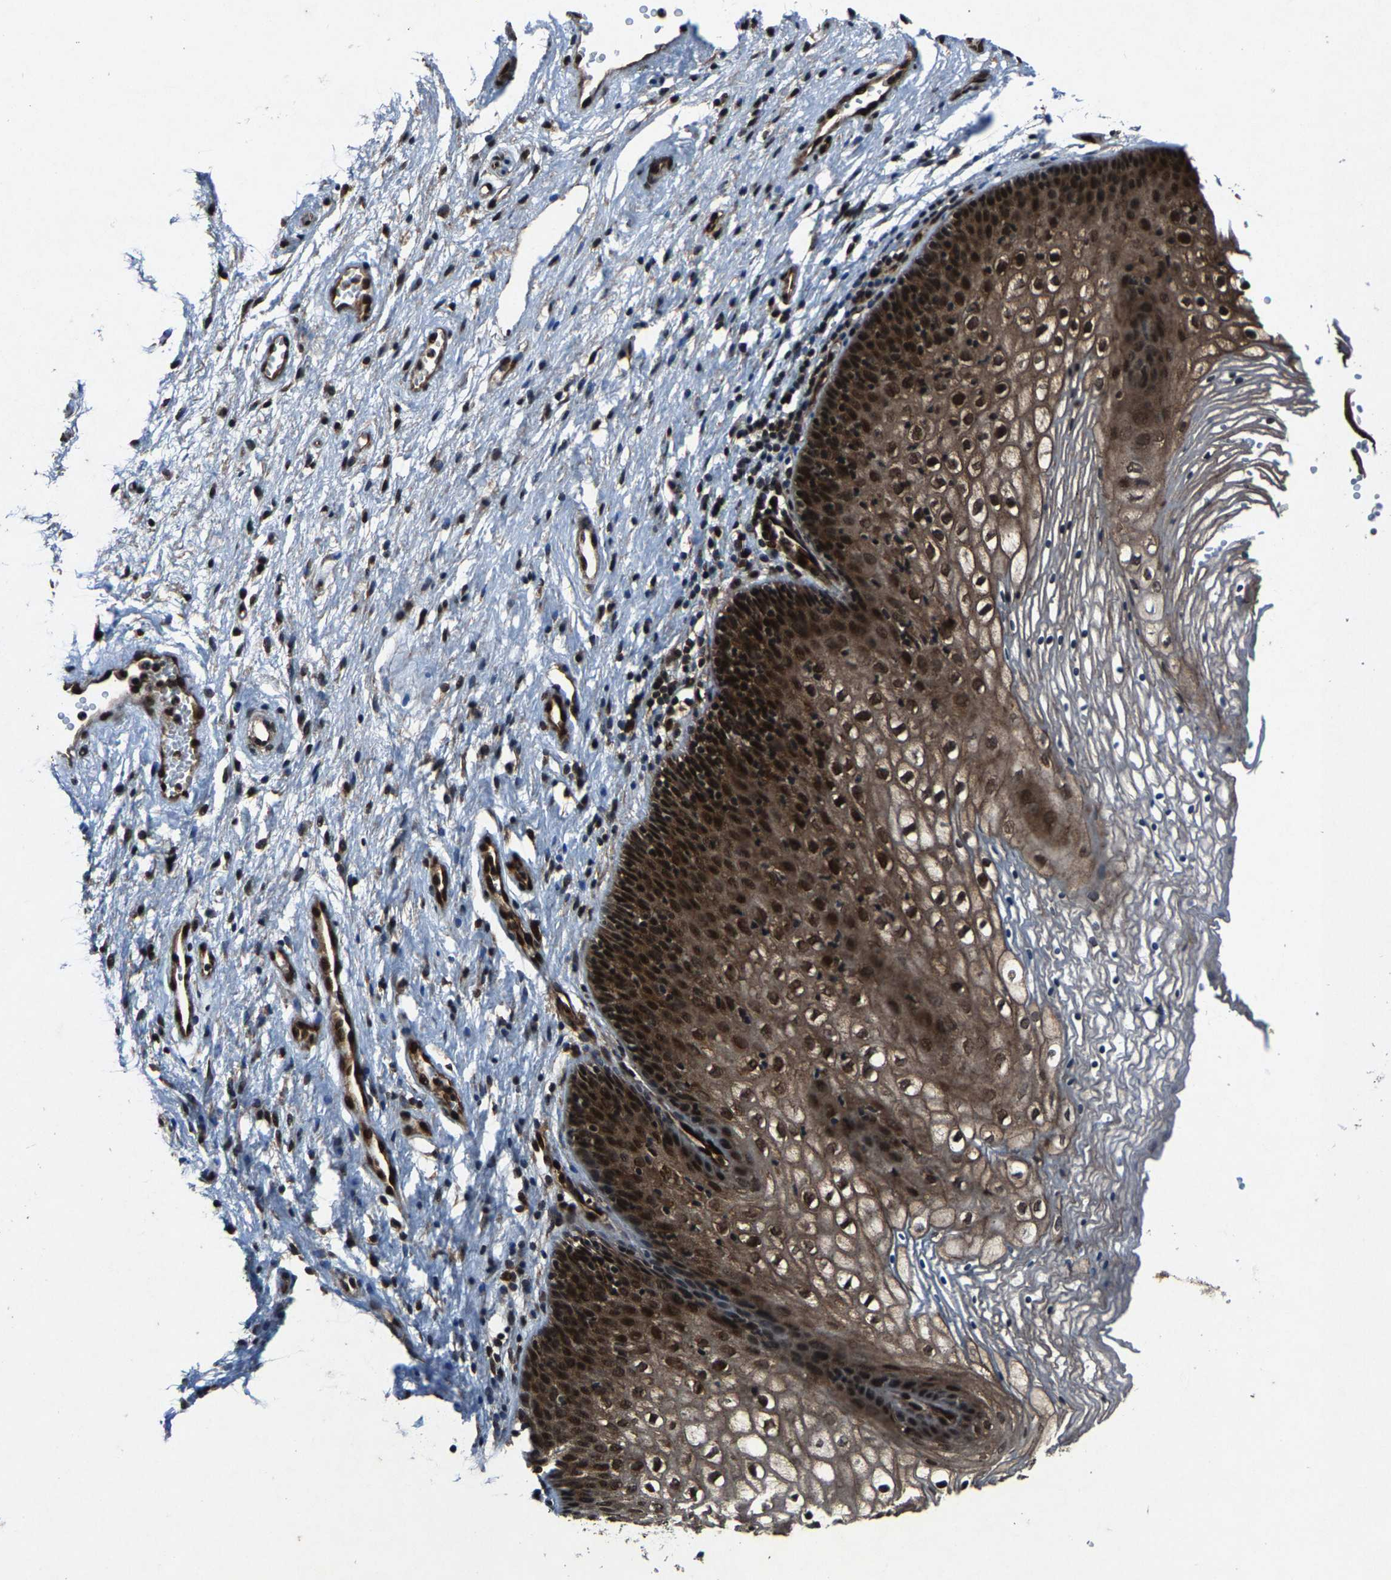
{"staining": {"intensity": "strong", "quantity": ">75%", "location": "cytoplasmic/membranous,nuclear"}, "tissue": "vagina", "cell_type": "Squamous epithelial cells", "image_type": "normal", "snomed": [{"axis": "morphology", "description": "Normal tissue, NOS"}, {"axis": "topography", "description": "Vagina"}], "caption": "Vagina stained for a protein reveals strong cytoplasmic/membranous,nuclear positivity in squamous epithelial cells. Nuclei are stained in blue.", "gene": "ATXN3", "patient": {"sex": "female", "age": 34}}